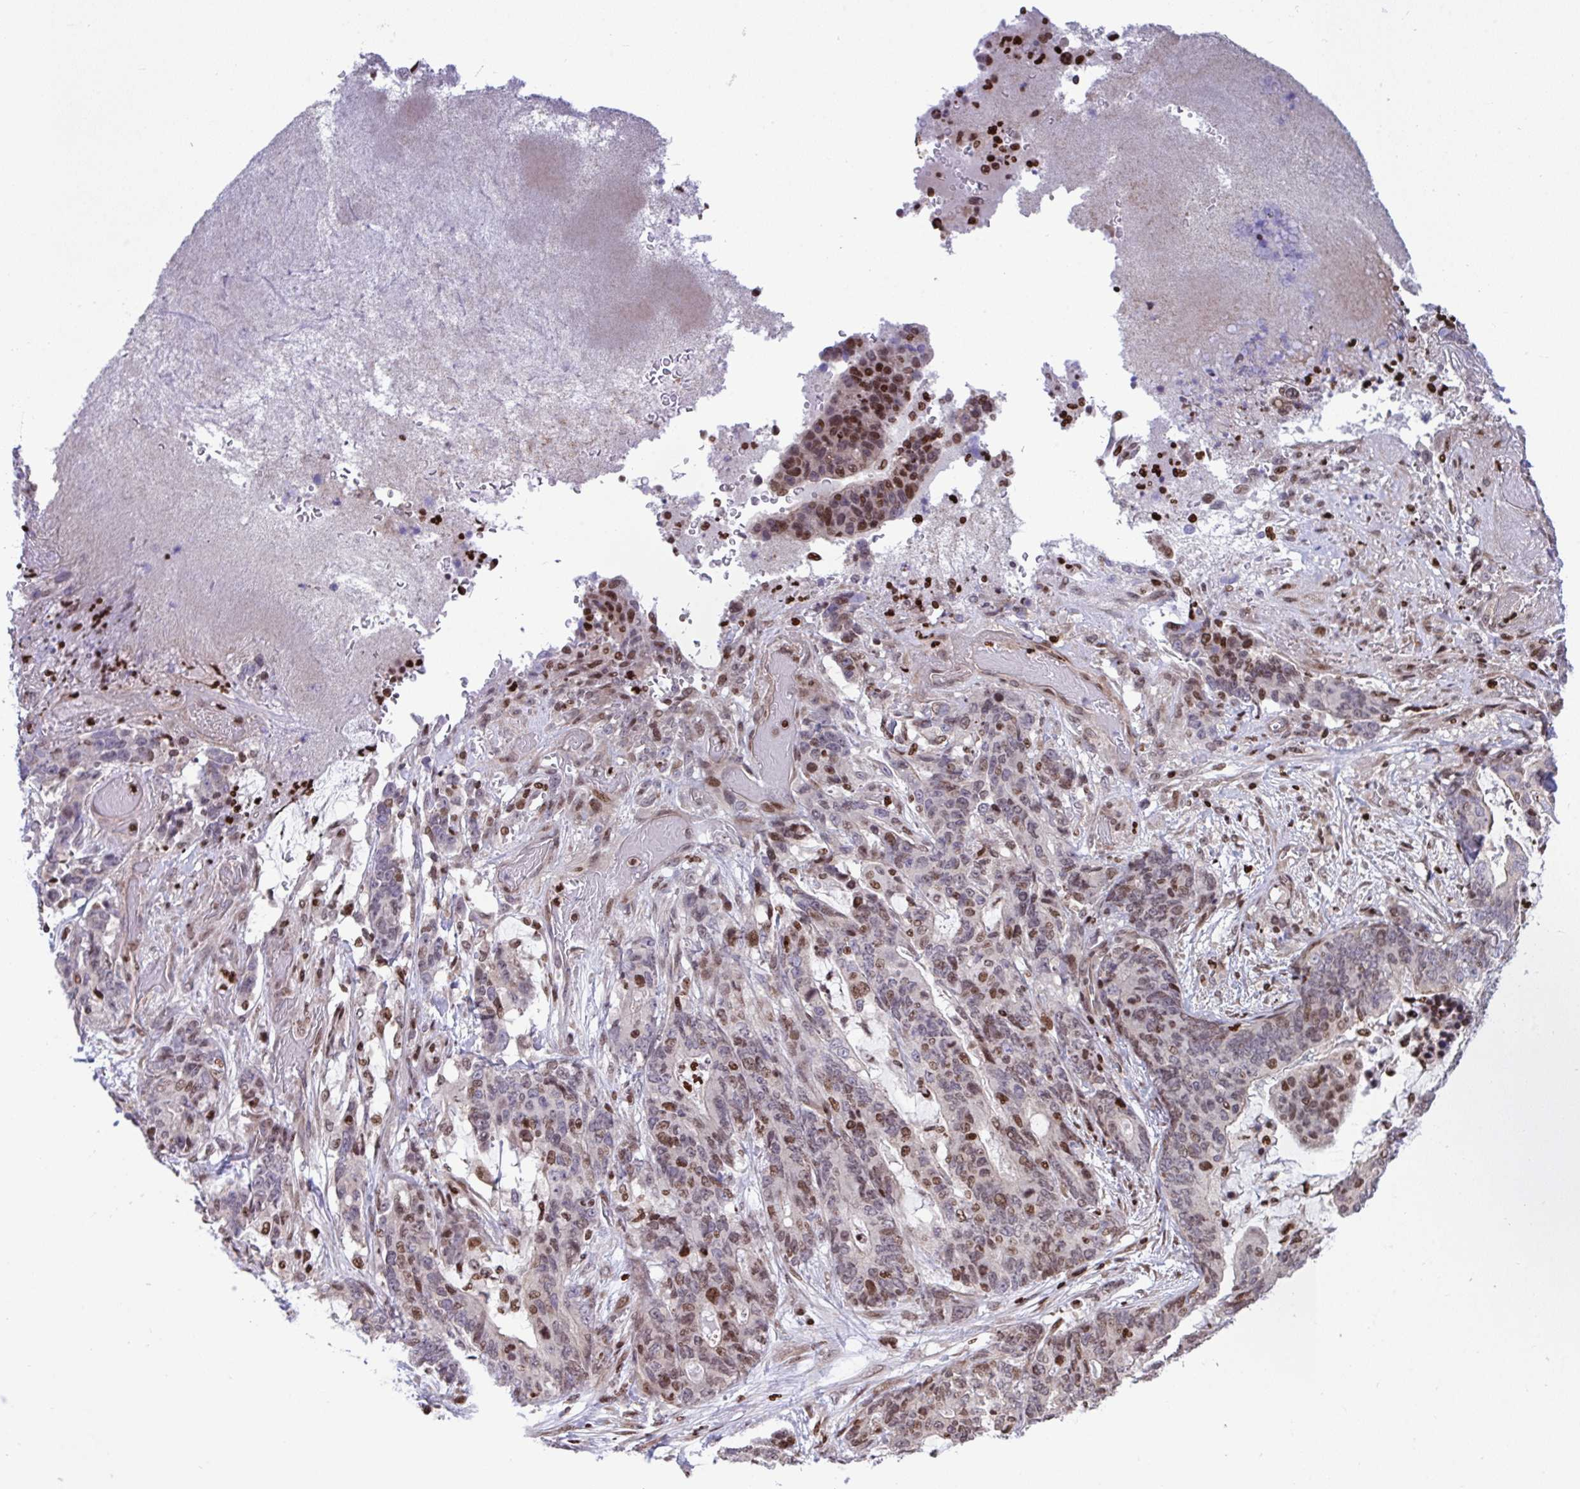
{"staining": {"intensity": "moderate", "quantity": "25%-75%", "location": "nuclear"}, "tissue": "stomach cancer", "cell_type": "Tumor cells", "image_type": "cancer", "snomed": [{"axis": "morphology", "description": "Normal tissue, NOS"}, {"axis": "morphology", "description": "Adenocarcinoma, NOS"}, {"axis": "topography", "description": "Stomach"}], "caption": "Adenocarcinoma (stomach) stained with DAB immunohistochemistry shows medium levels of moderate nuclear positivity in approximately 25%-75% of tumor cells. Nuclei are stained in blue.", "gene": "RAPGEF5", "patient": {"sex": "female", "age": 64}}